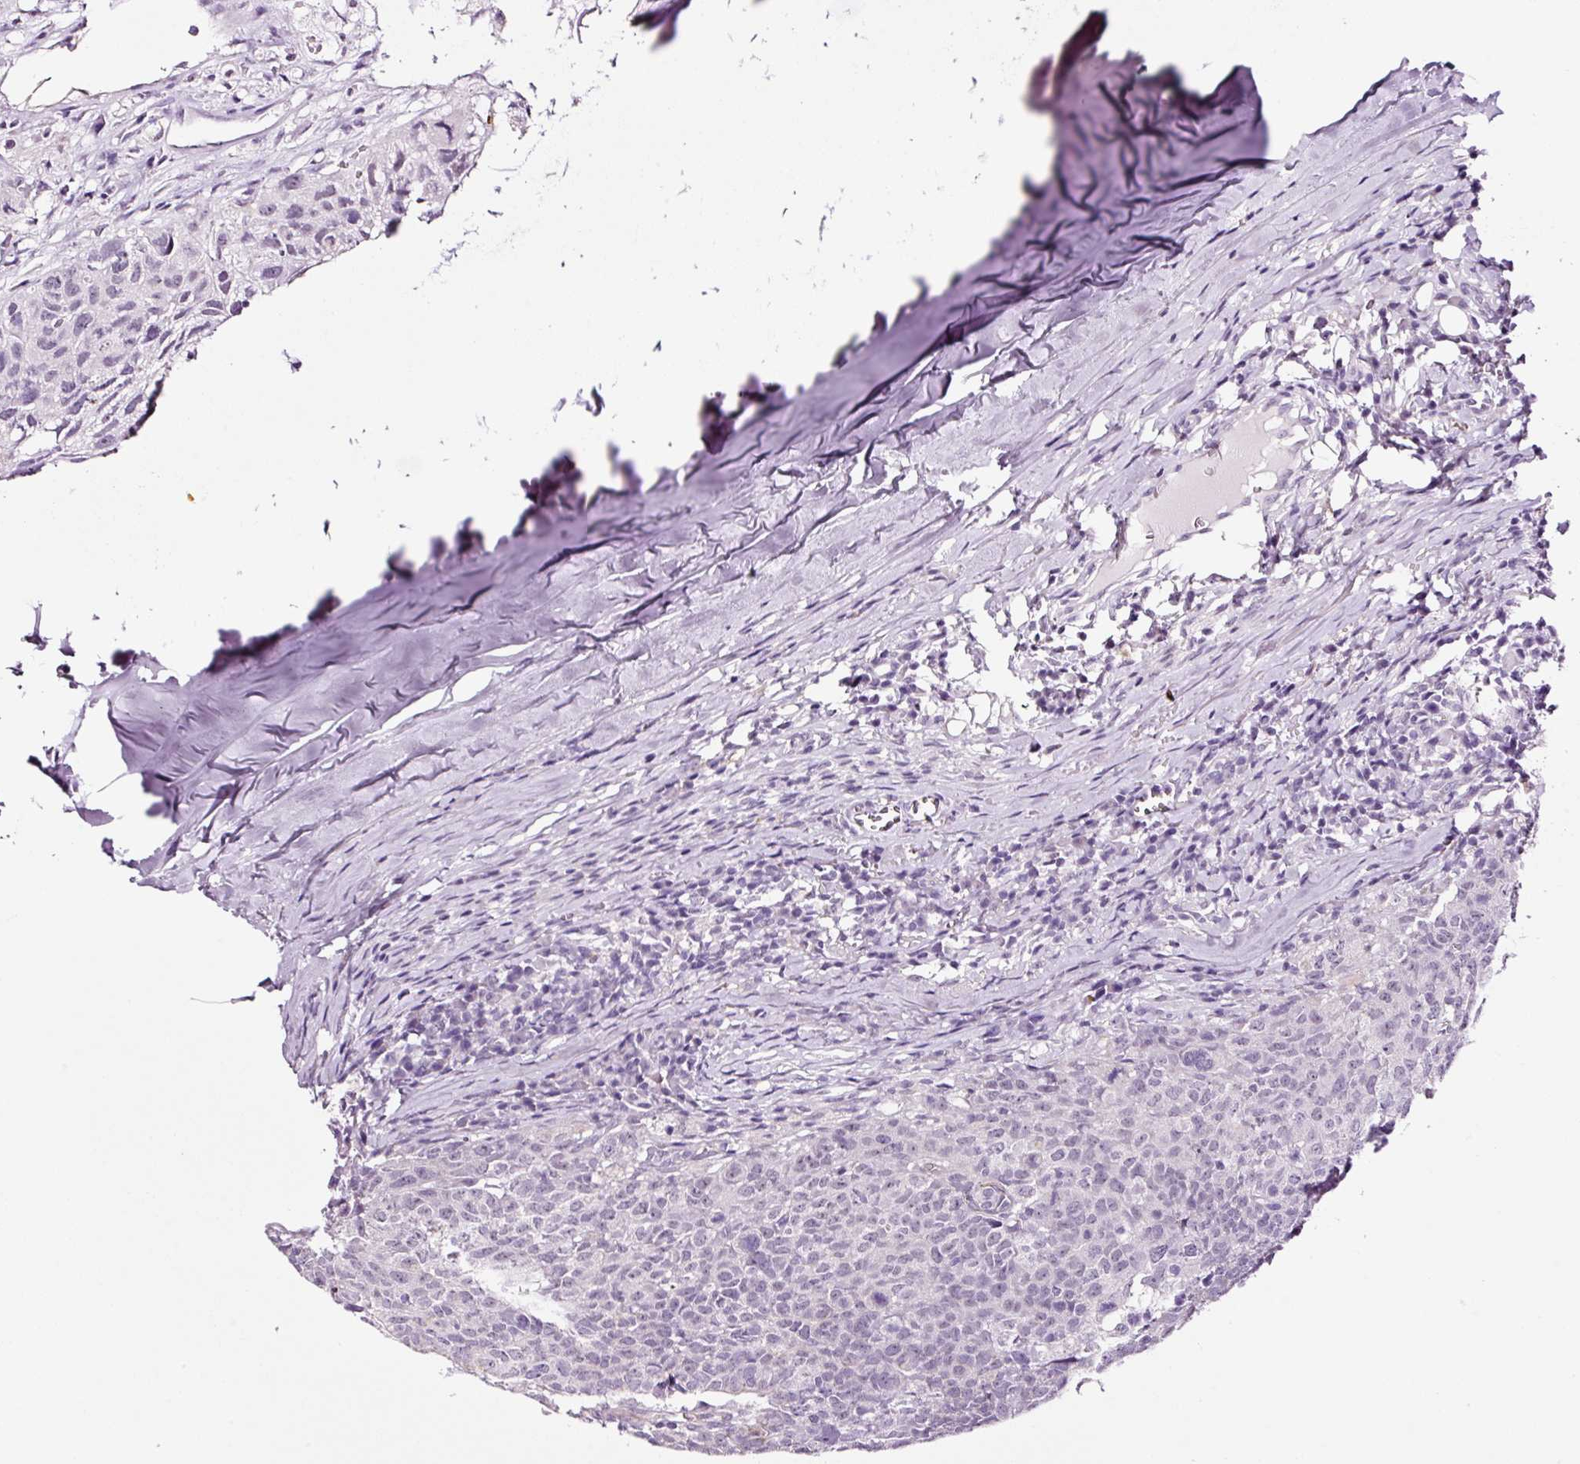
{"staining": {"intensity": "negative", "quantity": "none", "location": "none"}, "tissue": "head and neck cancer", "cell_type": "Tumor cells", "image_type": "cancer", "snomed": [{"axis": "morphology", "description": "Normal tissue, NOS"}, {"axis": "morphology", "description": "Squamous cell carcinoma, NOS"}, {"axis": "topography", "description": "Skeletal muscle"}, {"axis": "topography", "description": "Vascular tissue"}, {"axis": "topography", "description": "Peripheral nerve tissue"}, {"axis": "topography", "description": "Head-Neck"}], "caption": "This is an IHC micrograph of head and neck squamous cell carcinoma. There is no staining in tumor cells.", "gene": "RTF2", "patient": {"sex": "male", "age": 66}}